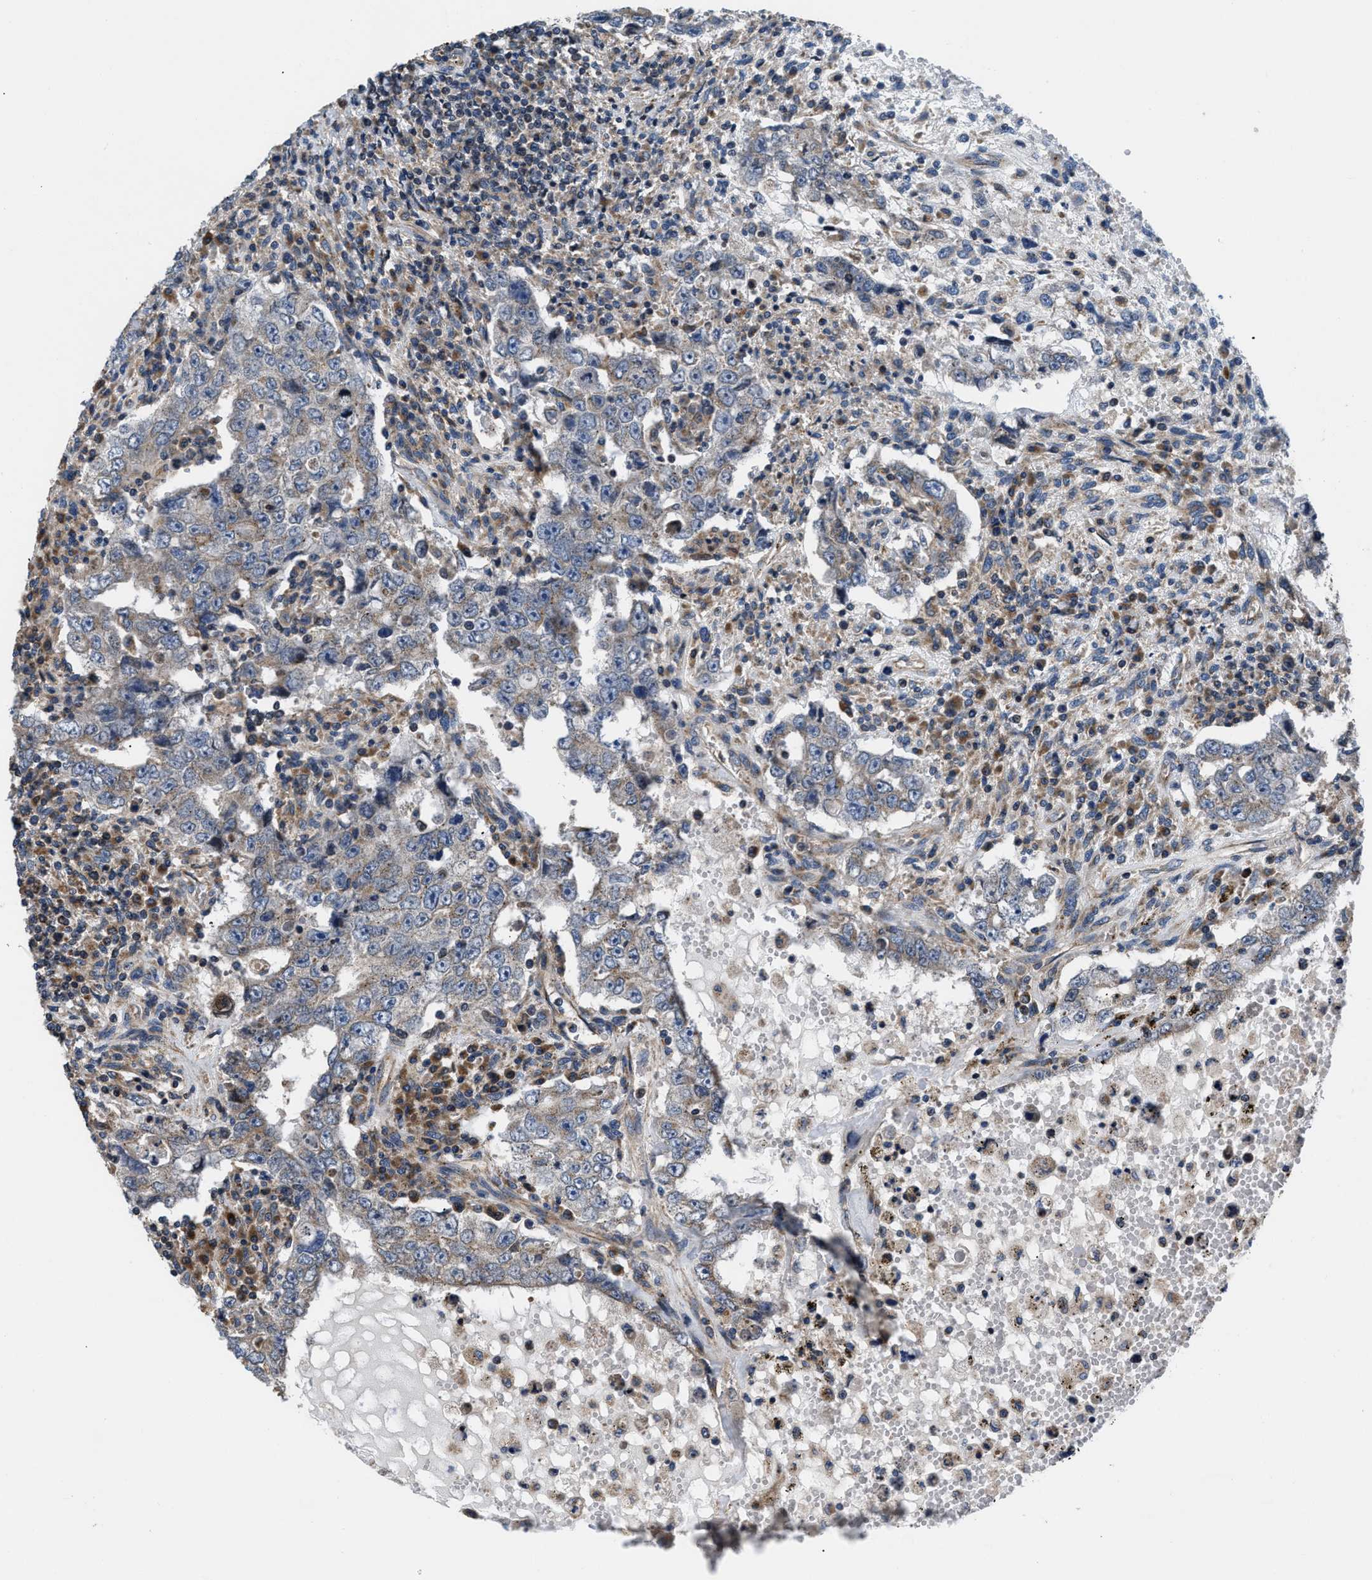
{"staining": {"intensity": "moderate", "quantity": "25%-75%", "location": "cytoplasmic/membranous"}, "tissue": "testis cancer", "cell_type": "Tumor cells", "image_type": "cancer", "snomed": [{"axis": "morphology", "description": "Carcinoma, Embryonal, NOS"}, {"axis": "topography", "description": "Testis"}], "caption": "Testis cancer stained for a protein (brown) demonstrates moderate cytoplasmic/membranous positive staining in approximately 25%-75% of tumor cells.", "gene": "CEP128", "patient": {"sex": "male", "age": 26}}